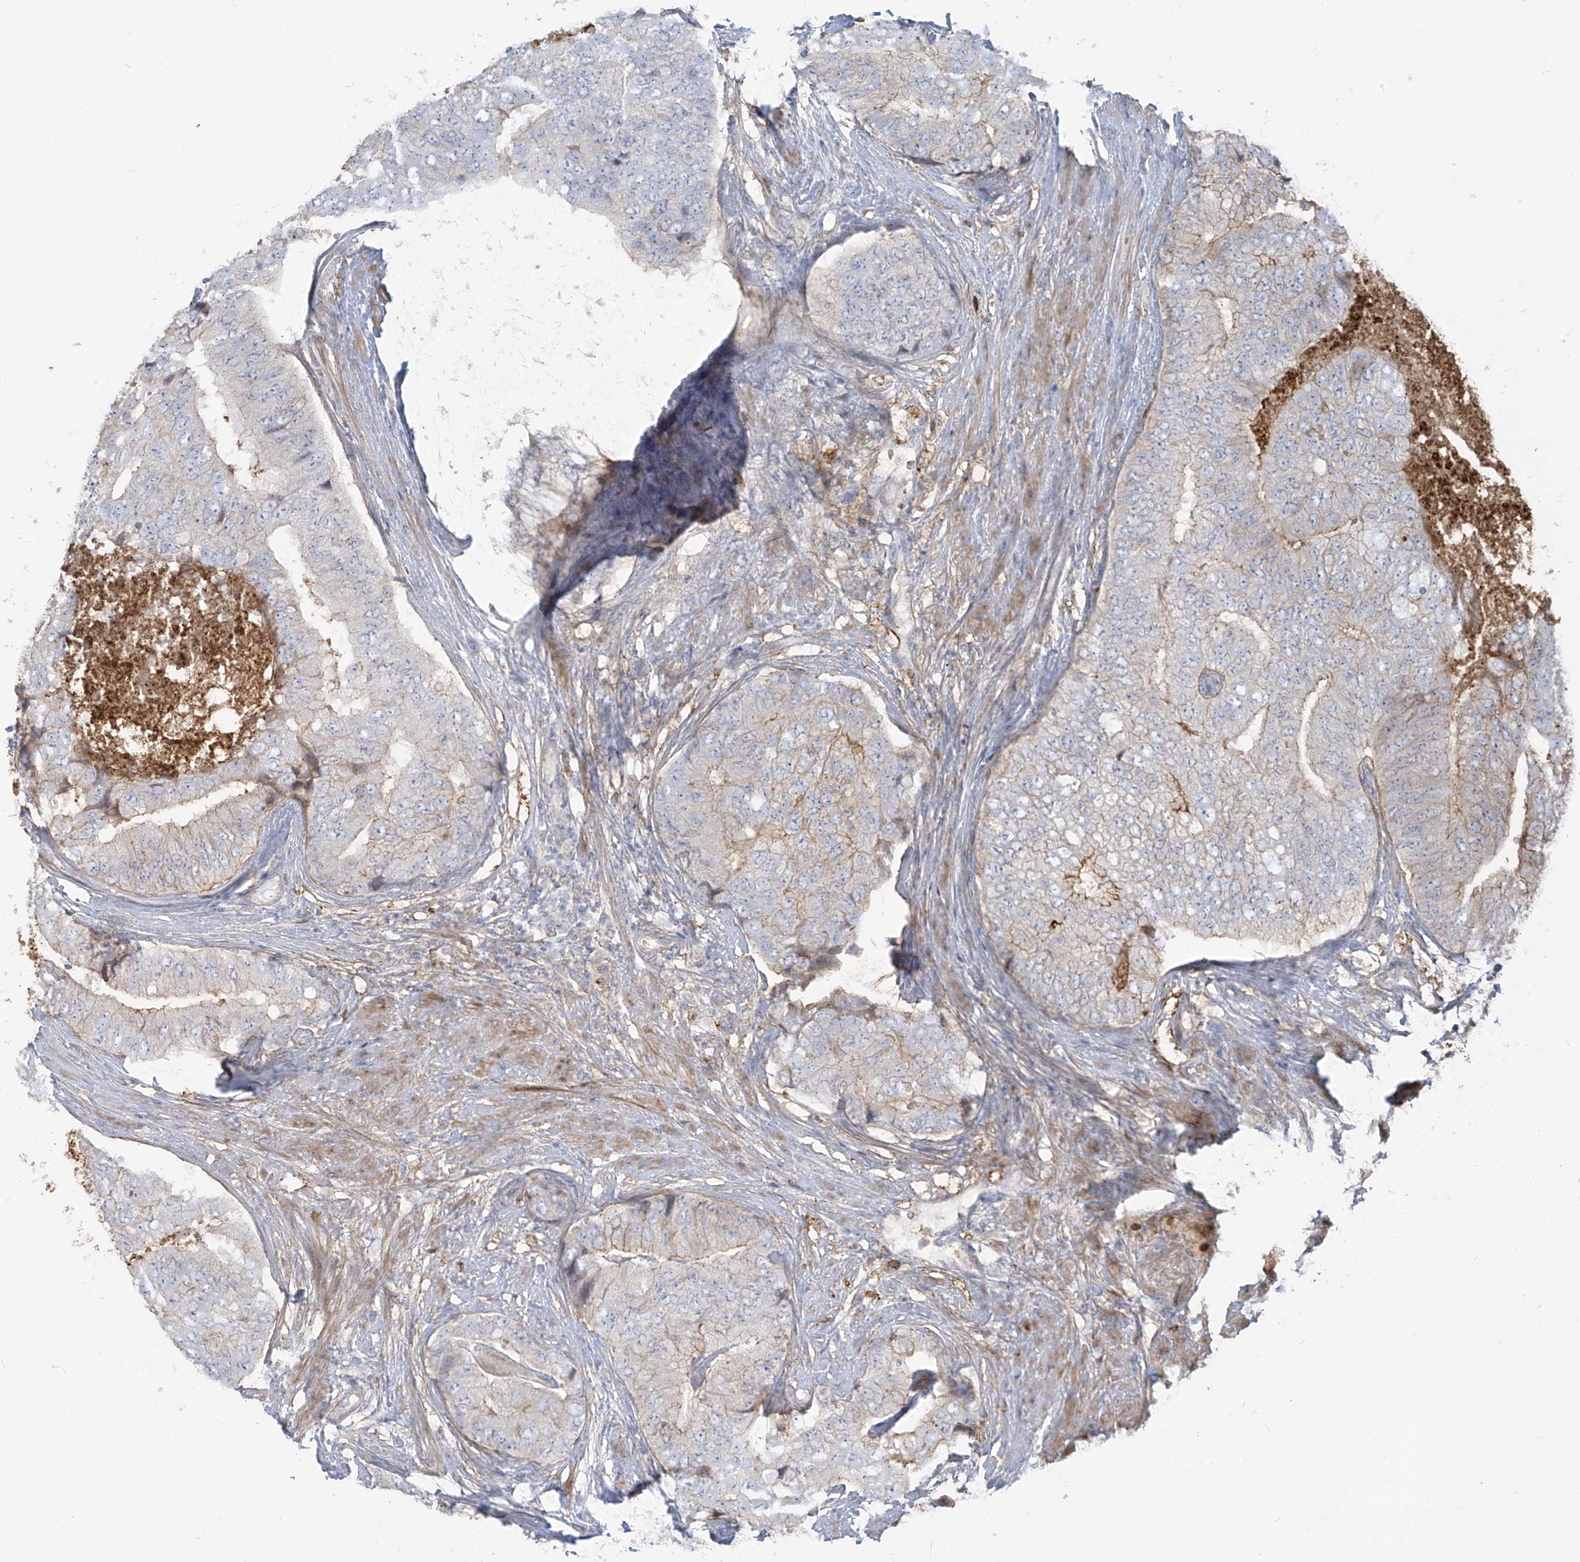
{"staining": {"intensity": "negative", "quantity": "none", "location": "none"}, "tissue": "prostate cancer", "cell_type": "Tumor cells", "image_type": "cancer", "snomed": [{"axis": "morphology", "description": "Adenocarcinoma, High grade"}, {"axis": "topography", "description": "Prostate"}], "caption": "Histopathology image shows no protein positivity in tumor cells of prostate adenocarcinoma (high-grade) tissue.", "gene": "ZGRF1", "patient": {"sex": "male", "age": 70}}